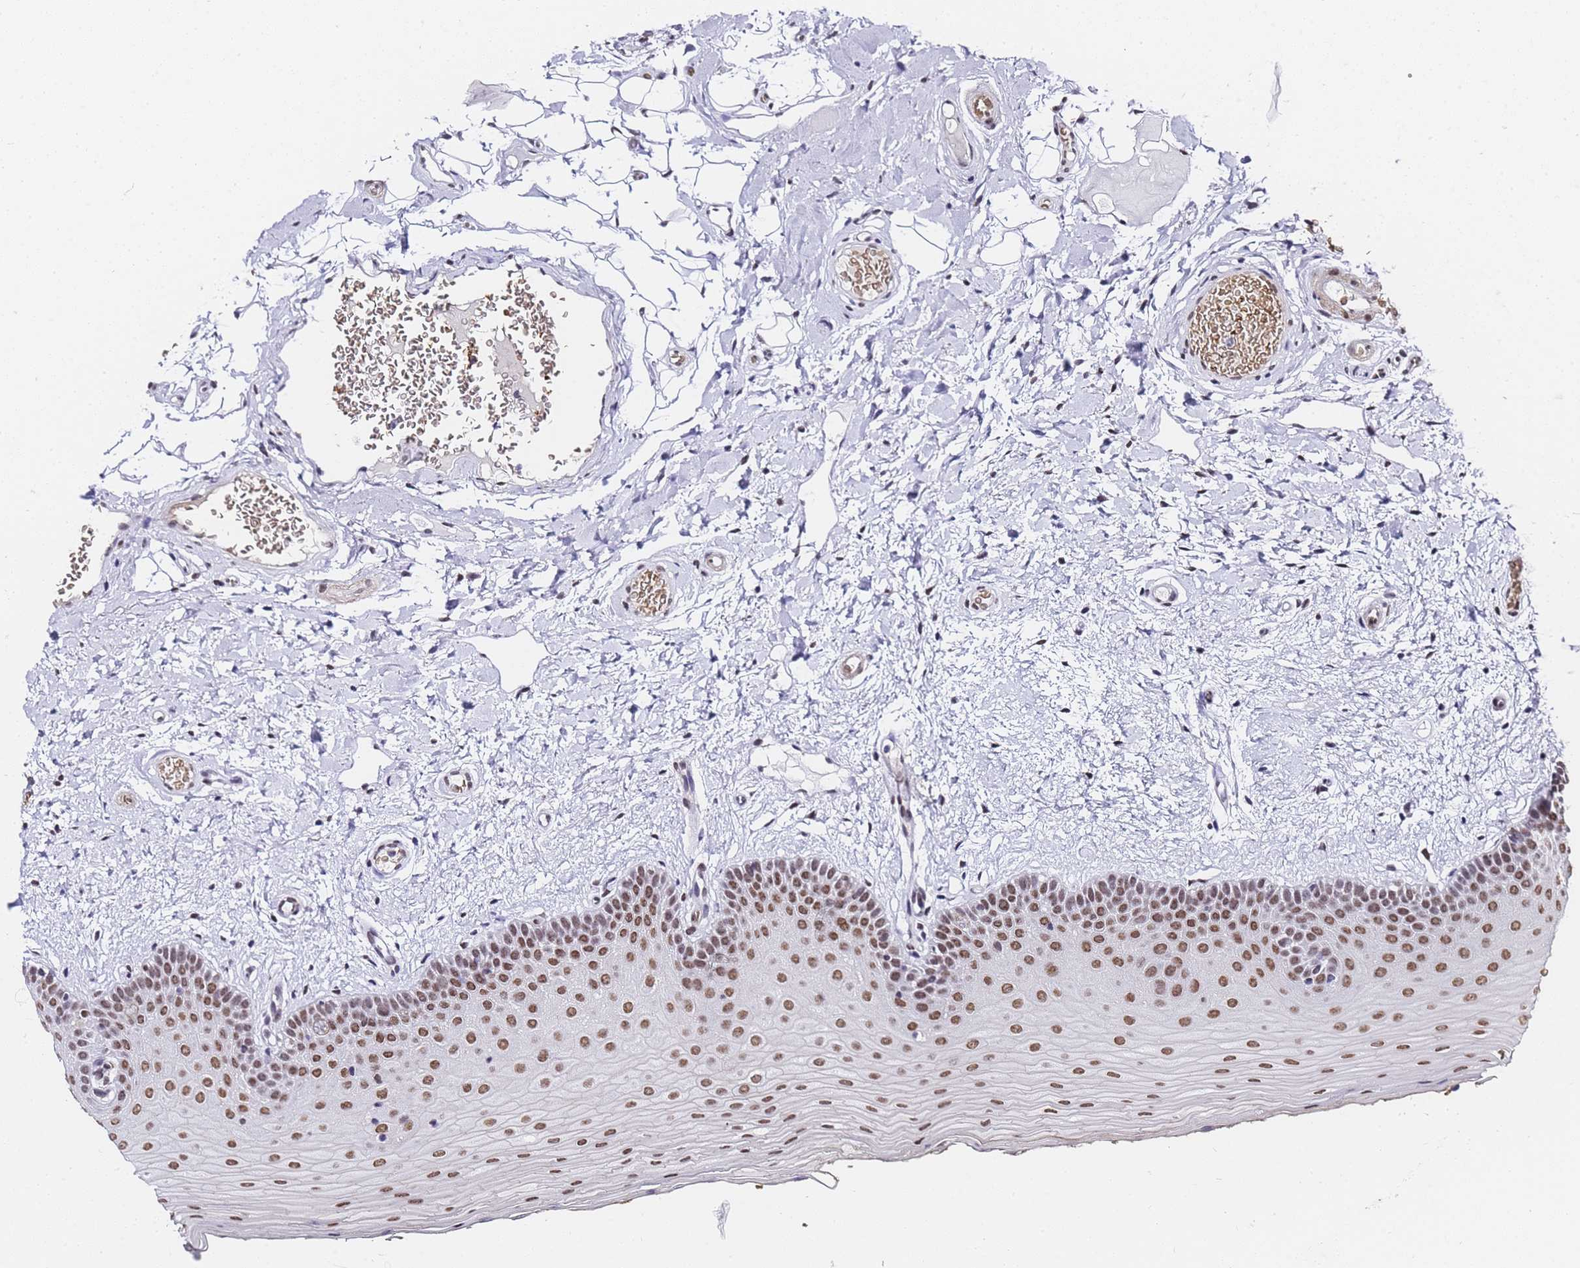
{"staining": {"intensity": "moderate", "quantity": ">75%", "location": "nuclear"}, "tissue": "oral mucosa", "cell_type": "Squamous epithelial cells", "image_type": "normal", "snomed": [{"axis": "morphology", "description": "Normal tissue, NOS"}, {"axis": "topography", "description": "Oral tissue"}, {"axis": "topography", "description": "Tounge, NOS"}], "caption": "Oral mucosa stained with a brown dye reveals moderate nuclear positive expression in approximately >75% of squamous epithelial cells.", "gene": "POLR1A", "patient": {"sex": "male", "age": 47}}